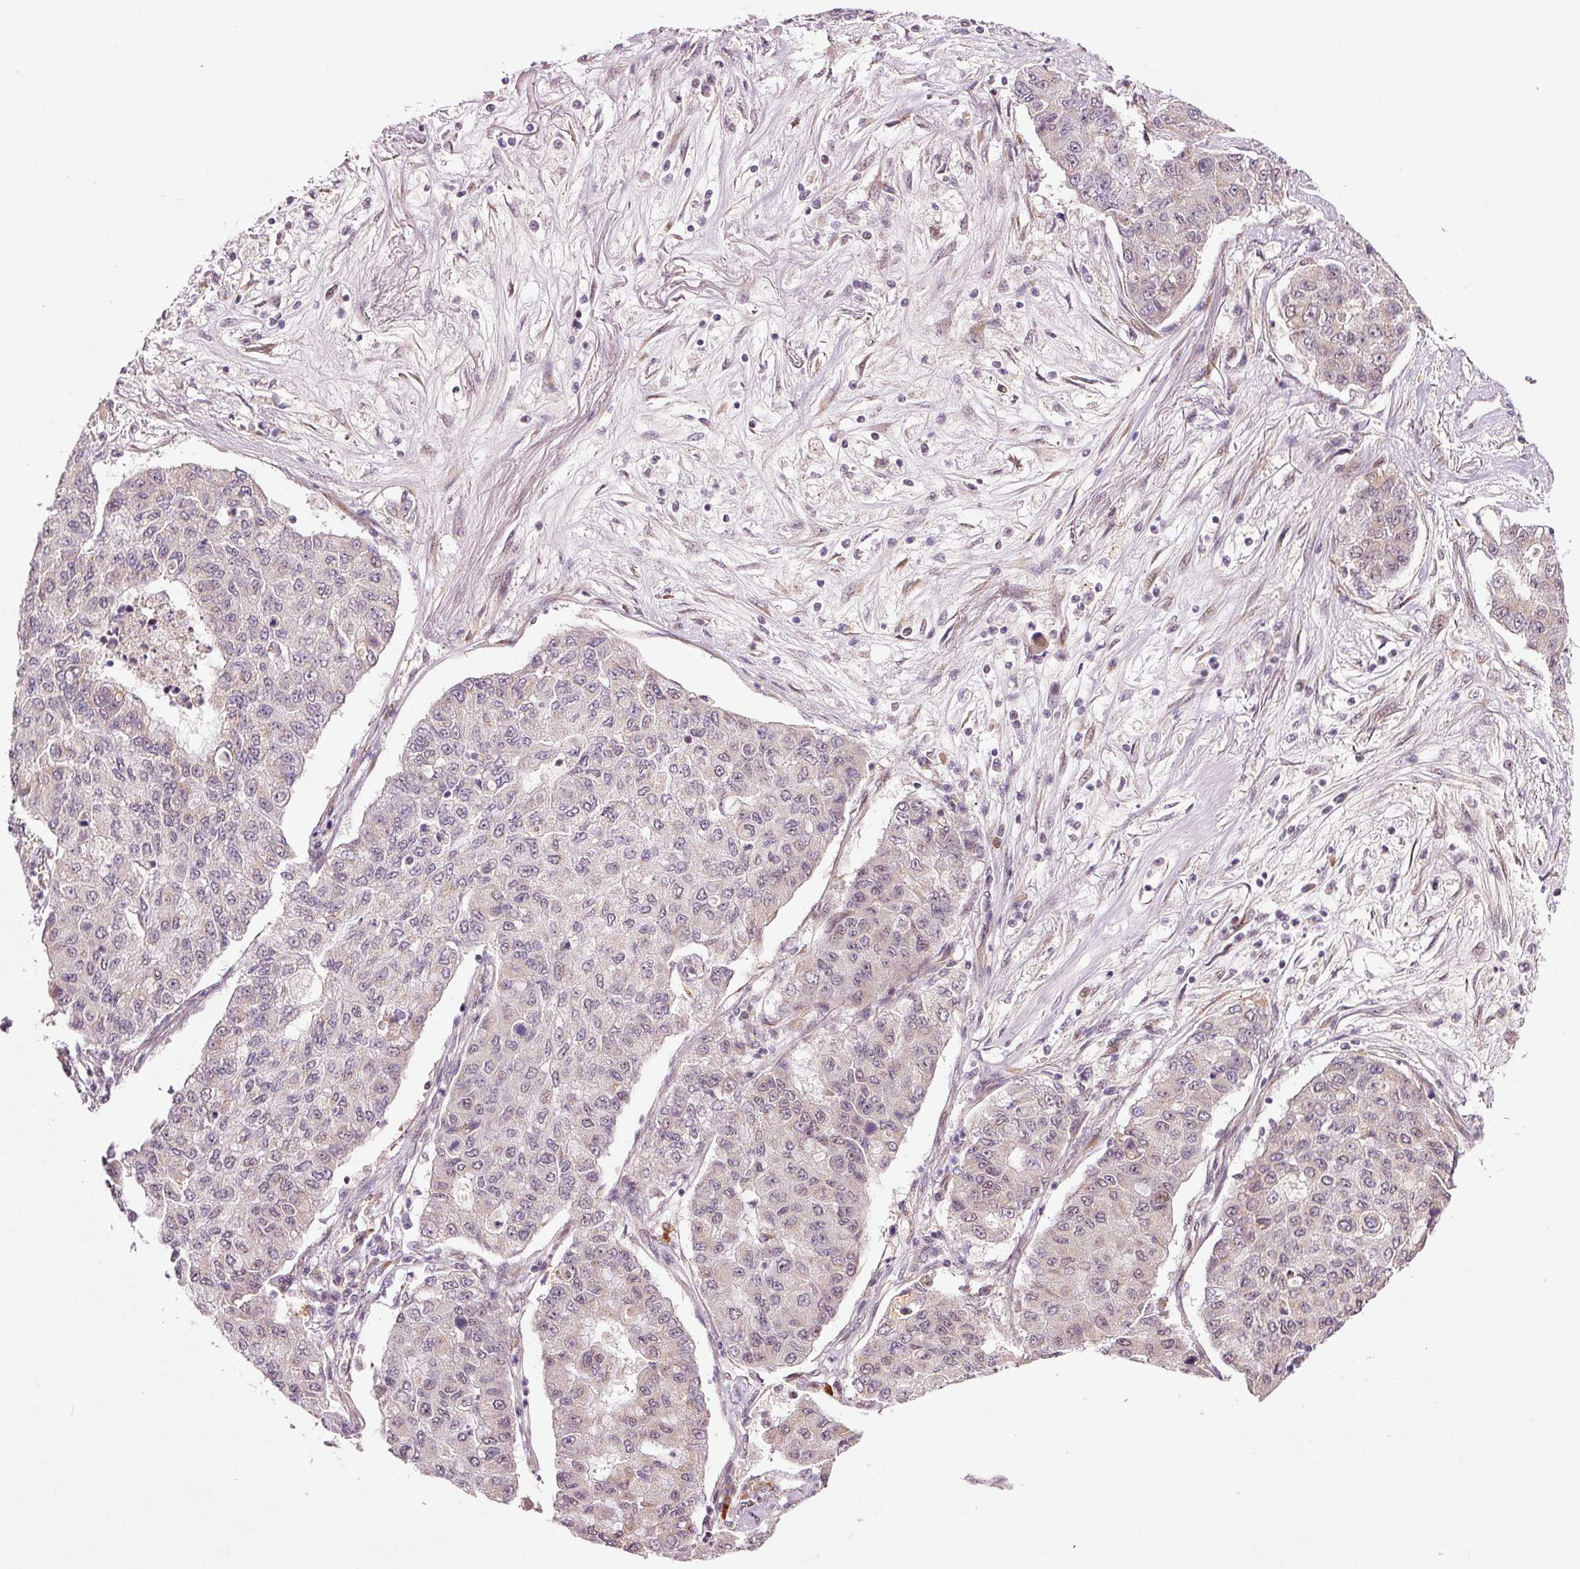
{"staining": {"intensity": "negative", "quantity": "none", "location": "none"}, "tissue": "lung cancer", "cell_type": "Tumor cells", "image_type": "cancer", "snomed": [{"axis": "morphology", "description": "Squamous cell carcinoma, NOS"}, {"axis": "topography", "description": "Lung"}], "caption": "Lung cancer (squamous cell carcinoma) was stained to show a protein in brown. There is no significant staining in tumor cells. Nuclei are stained in blue.", "gene": "ANKRD20A1", "patient": {"sex": "male", "age": 74}}